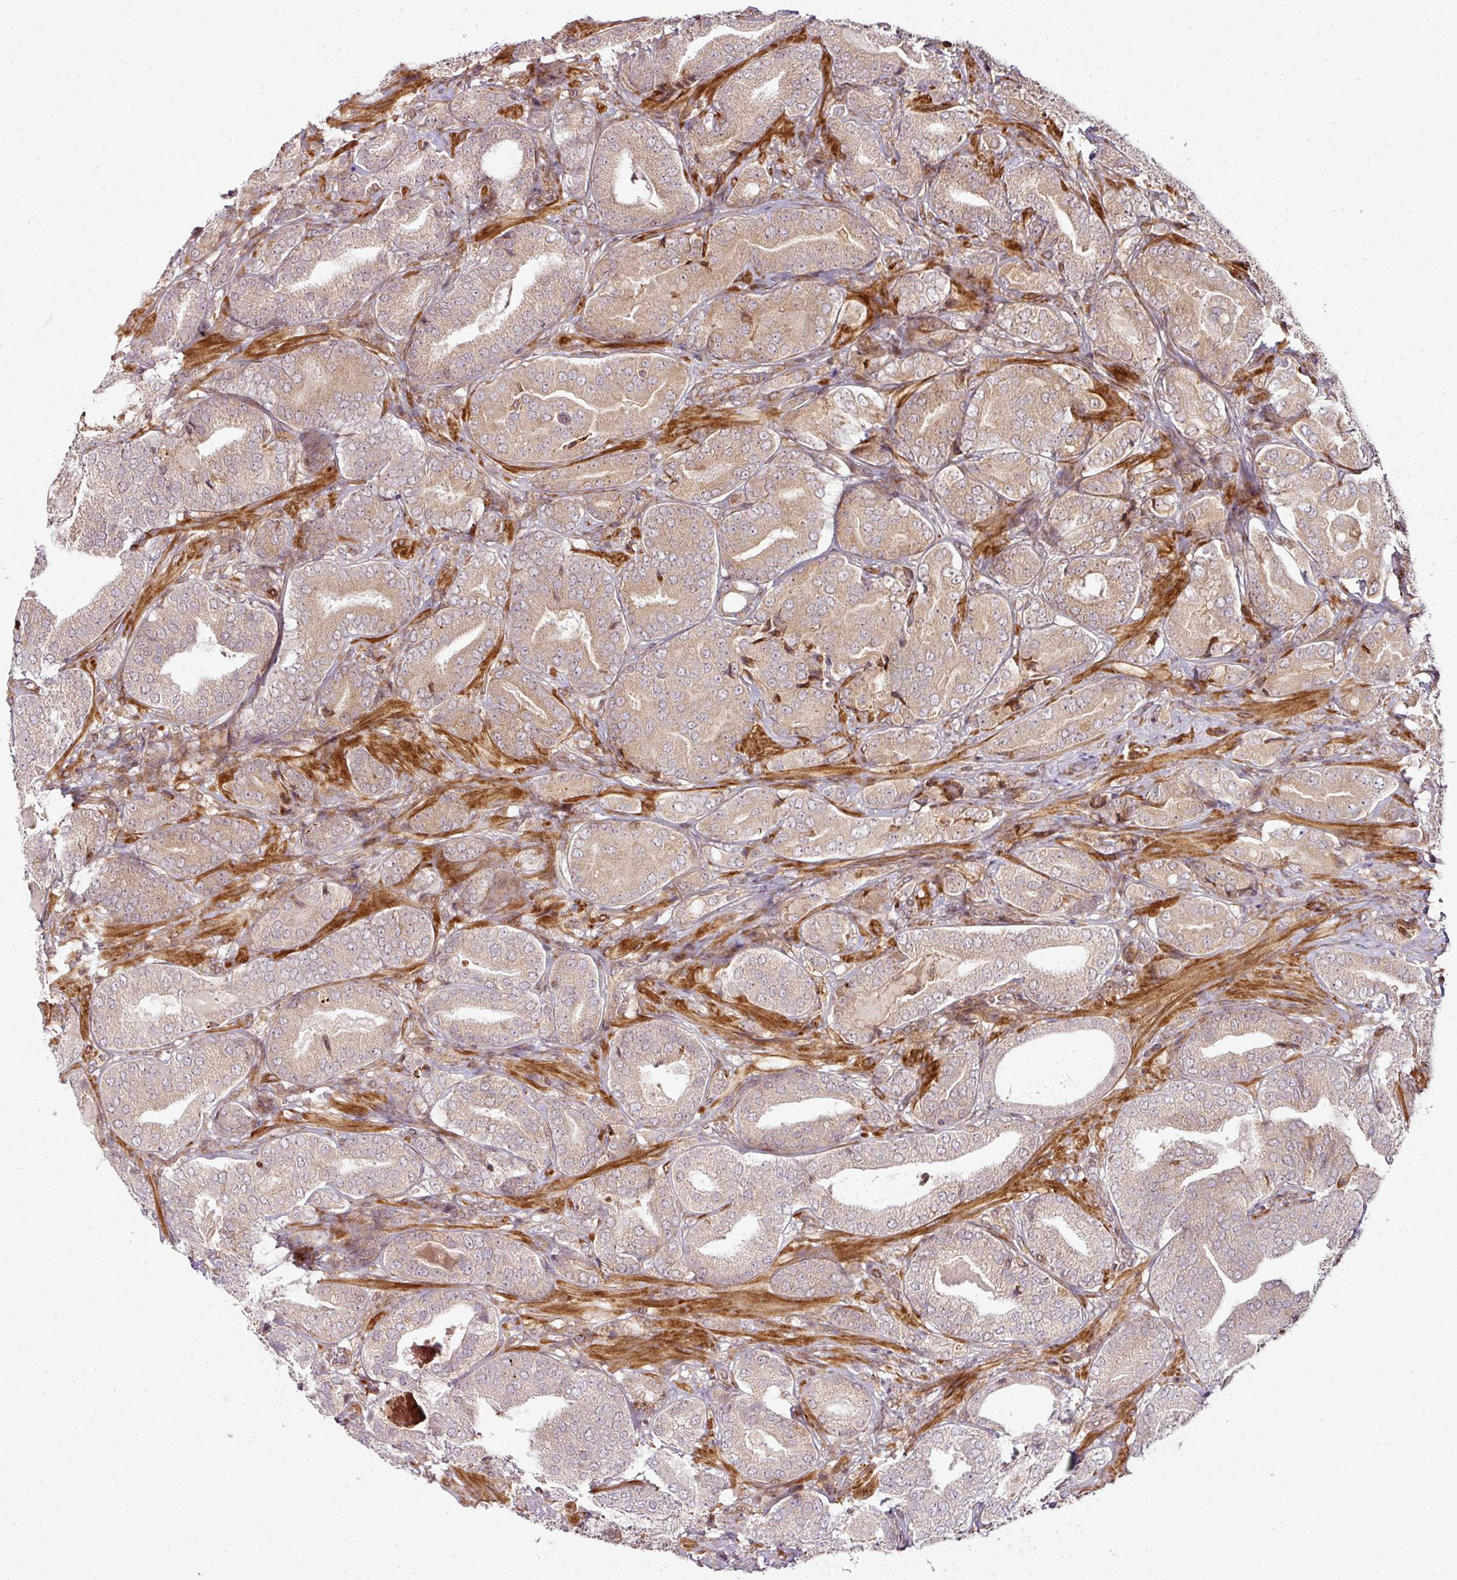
{"staining": {"intensity": "weak", "quantity": ">75%", "location": "cytoplasmic/membranous"}, "tissue": "prostate cancer", "cell_type": "Tumor cells", "image_type": "cancer", "snomed": [{"axis": "morphology", "description": "Adenocarcinoma, High grade"}, {"axis": "topography", "description": "Prostate"}], "caption": "This photomicrograph reveals immunohistochemistry staining of prostate cancer (adenocarcinoma (high-grade)), with low weak cytoplasmic/membranous positivity in approximately >75% of tumor cells.", "gene": "ATAT1", "patient": {"sex": "male", "age": 63}}